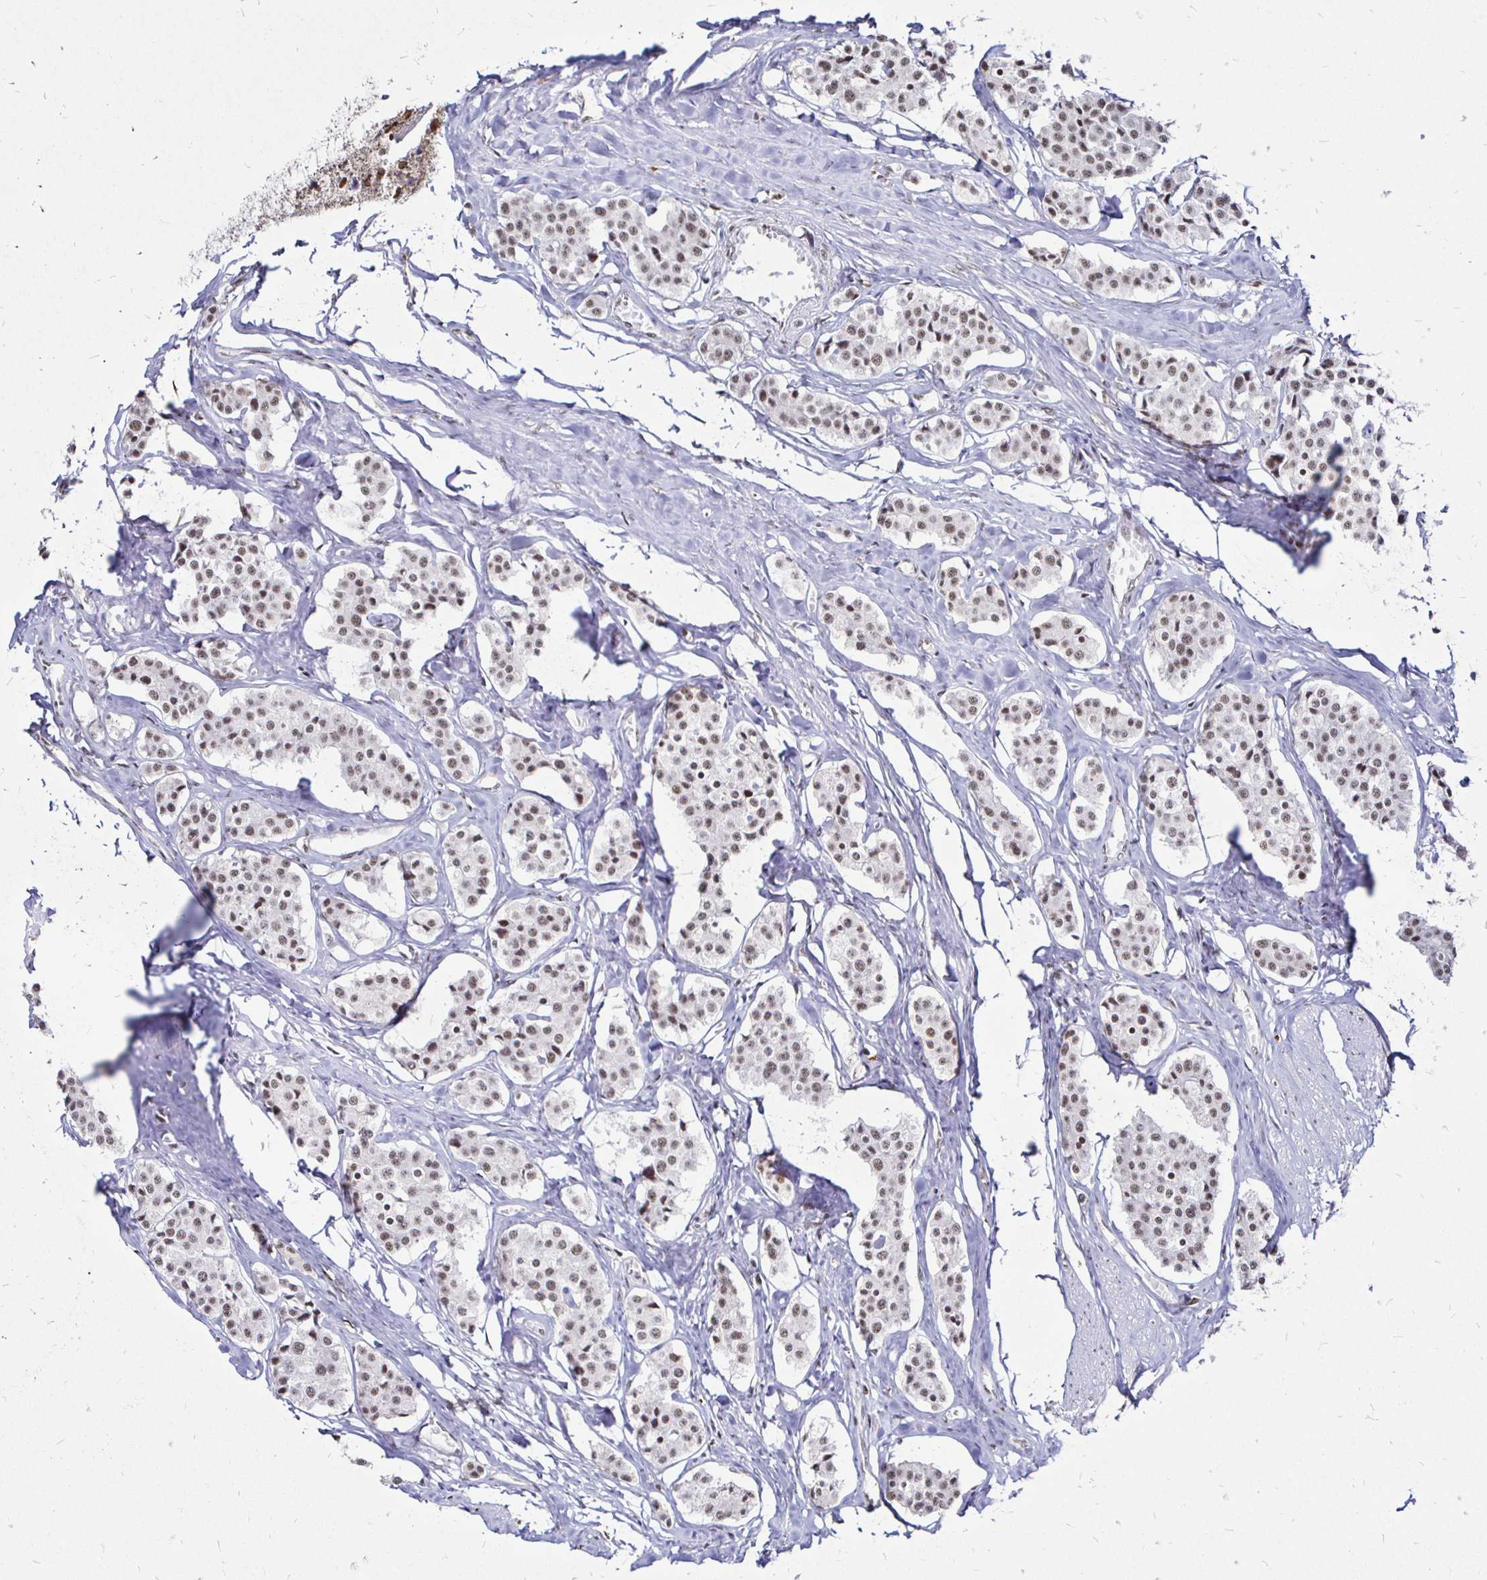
{"staining": {"intensity": "weak", "quantity": ">75%", "location": "nuclear"}, "tissue": "carcinoid", "cell_type": "Tumor cells", "image_type": "cancer", "snomed": [{"axis": "morphology", "description": "Carcinoid, malignant, NOS"}, {"axis": "topography", "description": "Small intestine"}], "caption": "Protein staining by IHC reveals weak nuclear staining in about >75% of tumor cells in carcinoid.", "gene": "SIN3A", "patient": {"sex": "male", "age": 60}}